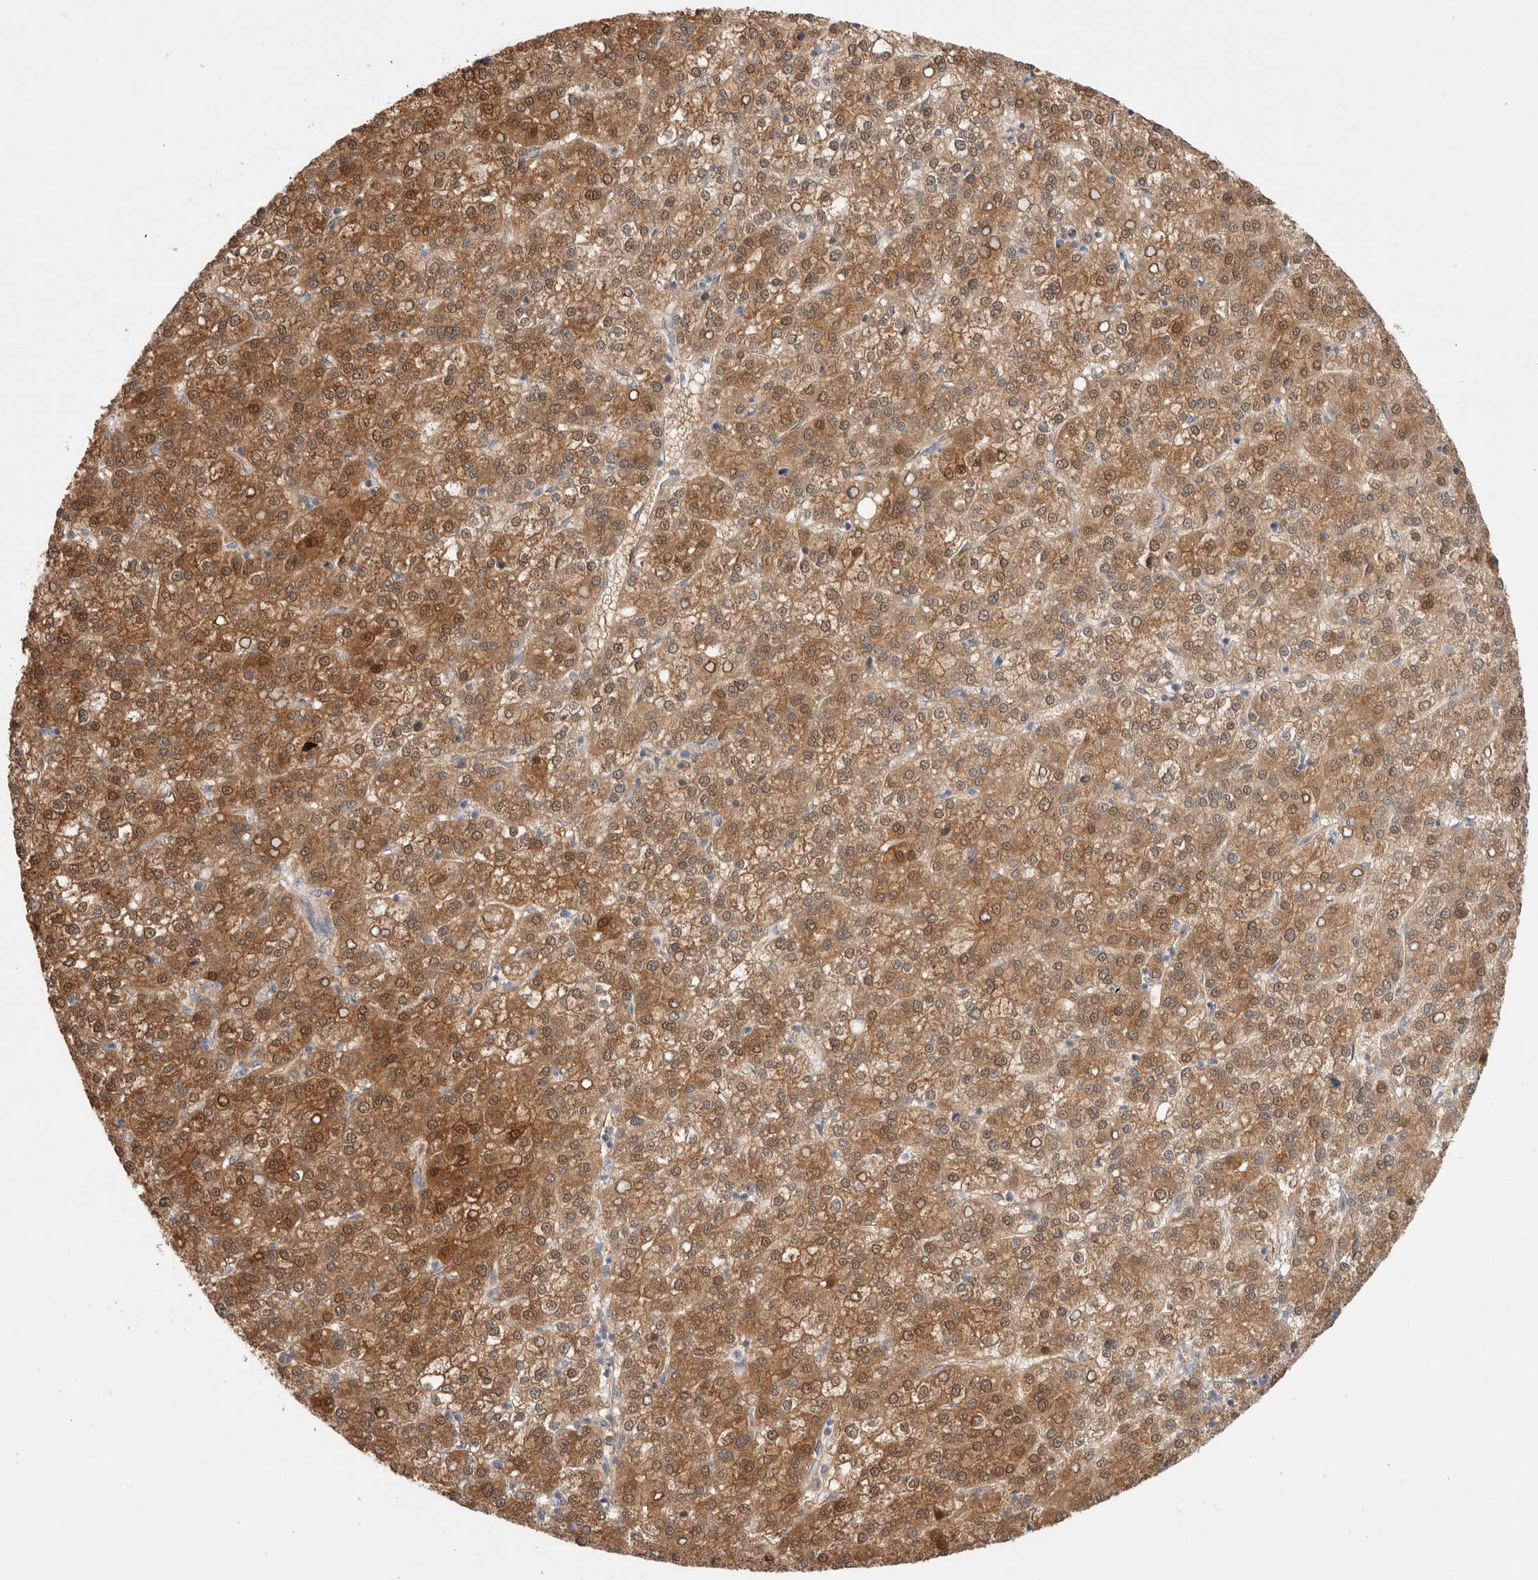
{"staining": {"intensity": "moderate", "quantity": ">75%", "location": "cytoplasmic/membranous,nuclear"}, "tissue": "liver cancer", "cell_type": "Tumor cells", "image_type": "cancer", "snomed": [{"axis": "morphology", "description": "Carcinoma, Hepatocellular, NOS"}, {"axis": "topography", "description": "Liver"}], "caption": "Protein staining of liver cancer tissue shows moderate cytoplasmic/membranous and nuclear expression in about >75% of tumor cells. (brown staining indicates protein expression, while blue staining denotes nuclei).", "gene": "LMAN2L", "patient": {"sex": "female", "age": 58}}